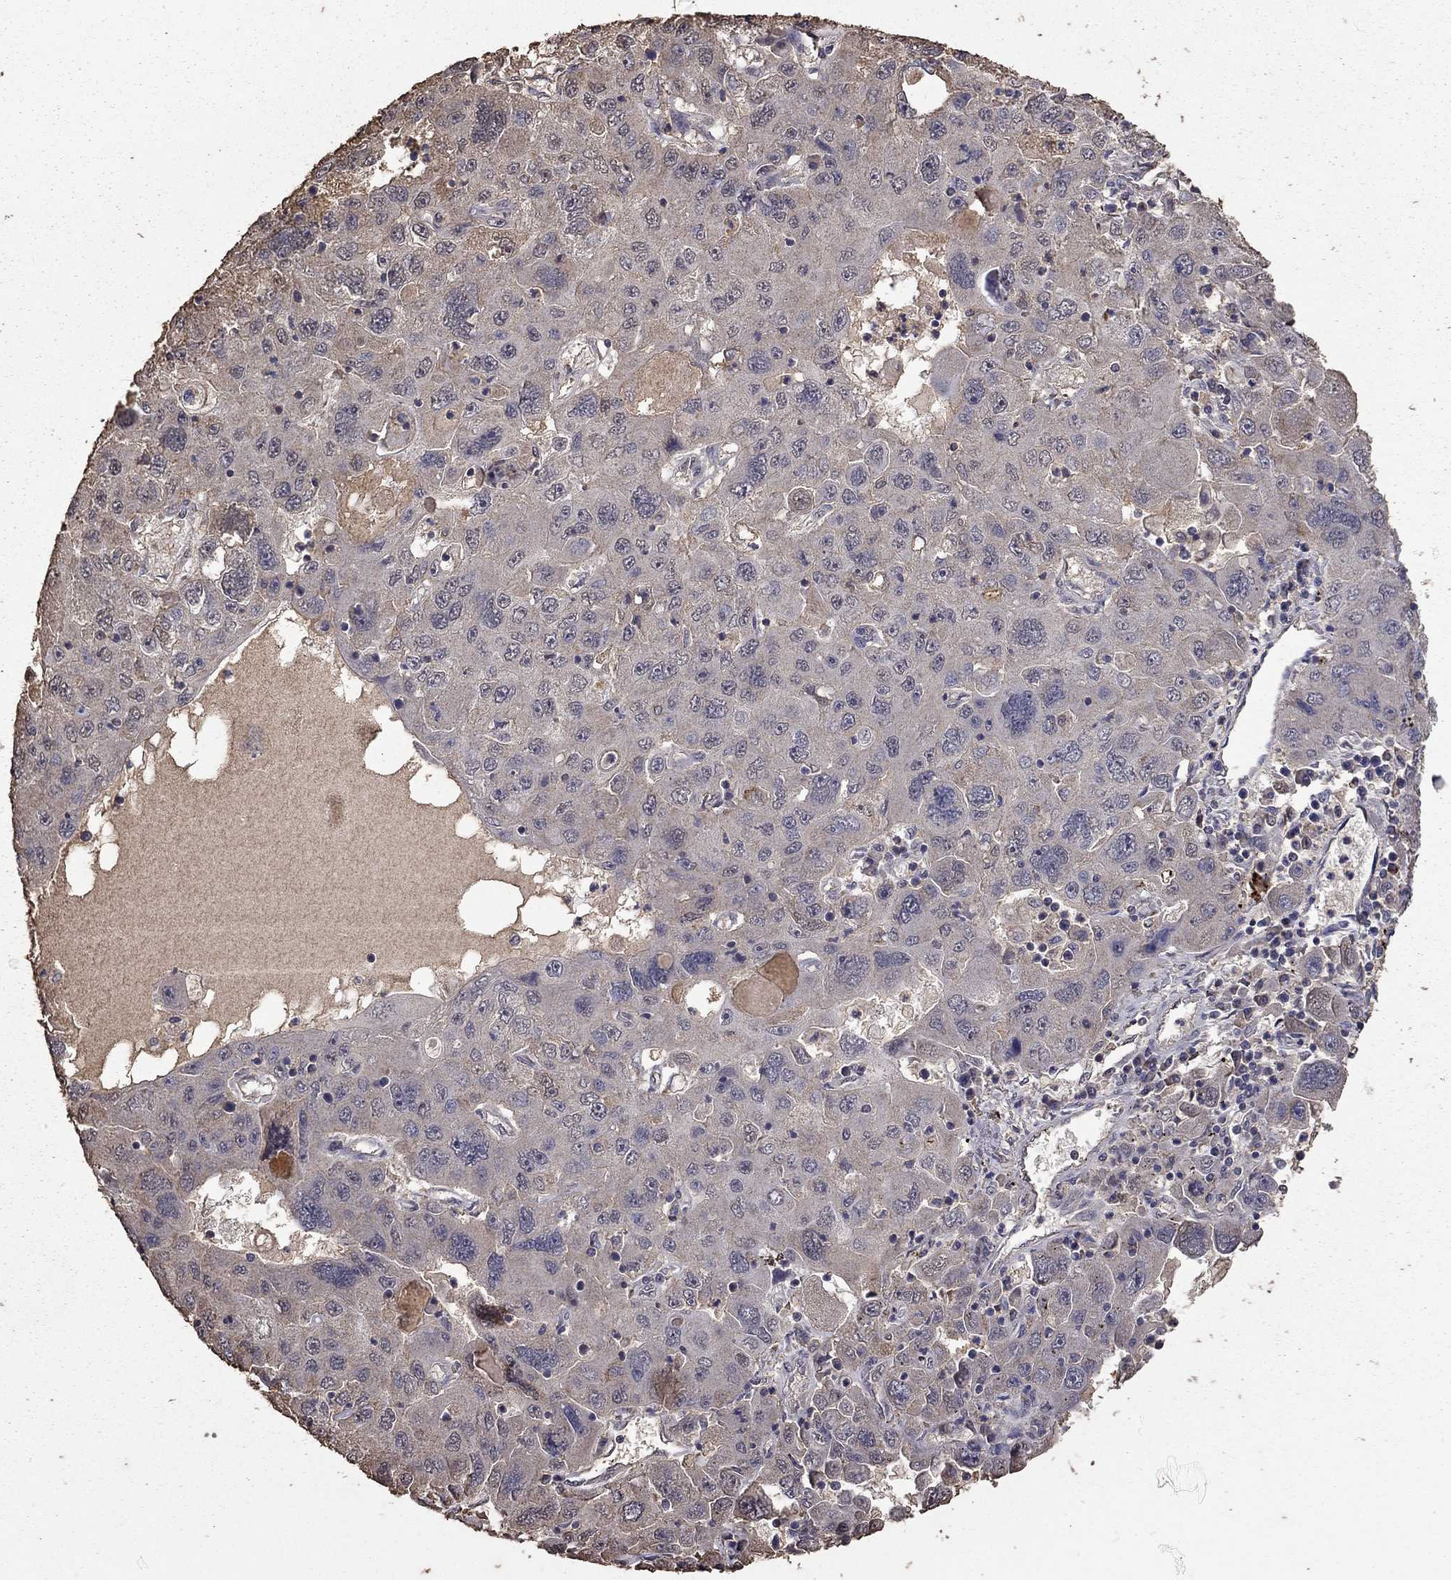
{"staining": {"intensity": "negative", "quantity": "none", "location": "none"}, "tissue": "stomach cancer", "cell_type": "Tumor cells", "image_type": "cancer", "snomed": [{"axis": "morphology", "description": "Adenocarcinoma, NOS"}, {"axis": "topography", "description": "Stomach"}], "caption": "Human adenocarcinoma (stomach) stained for a protein using immunohistochemistry reveals no expression in tumor cells.", "gene": "SERPINA5", "patient": {"sex": "male", "age": 56}}